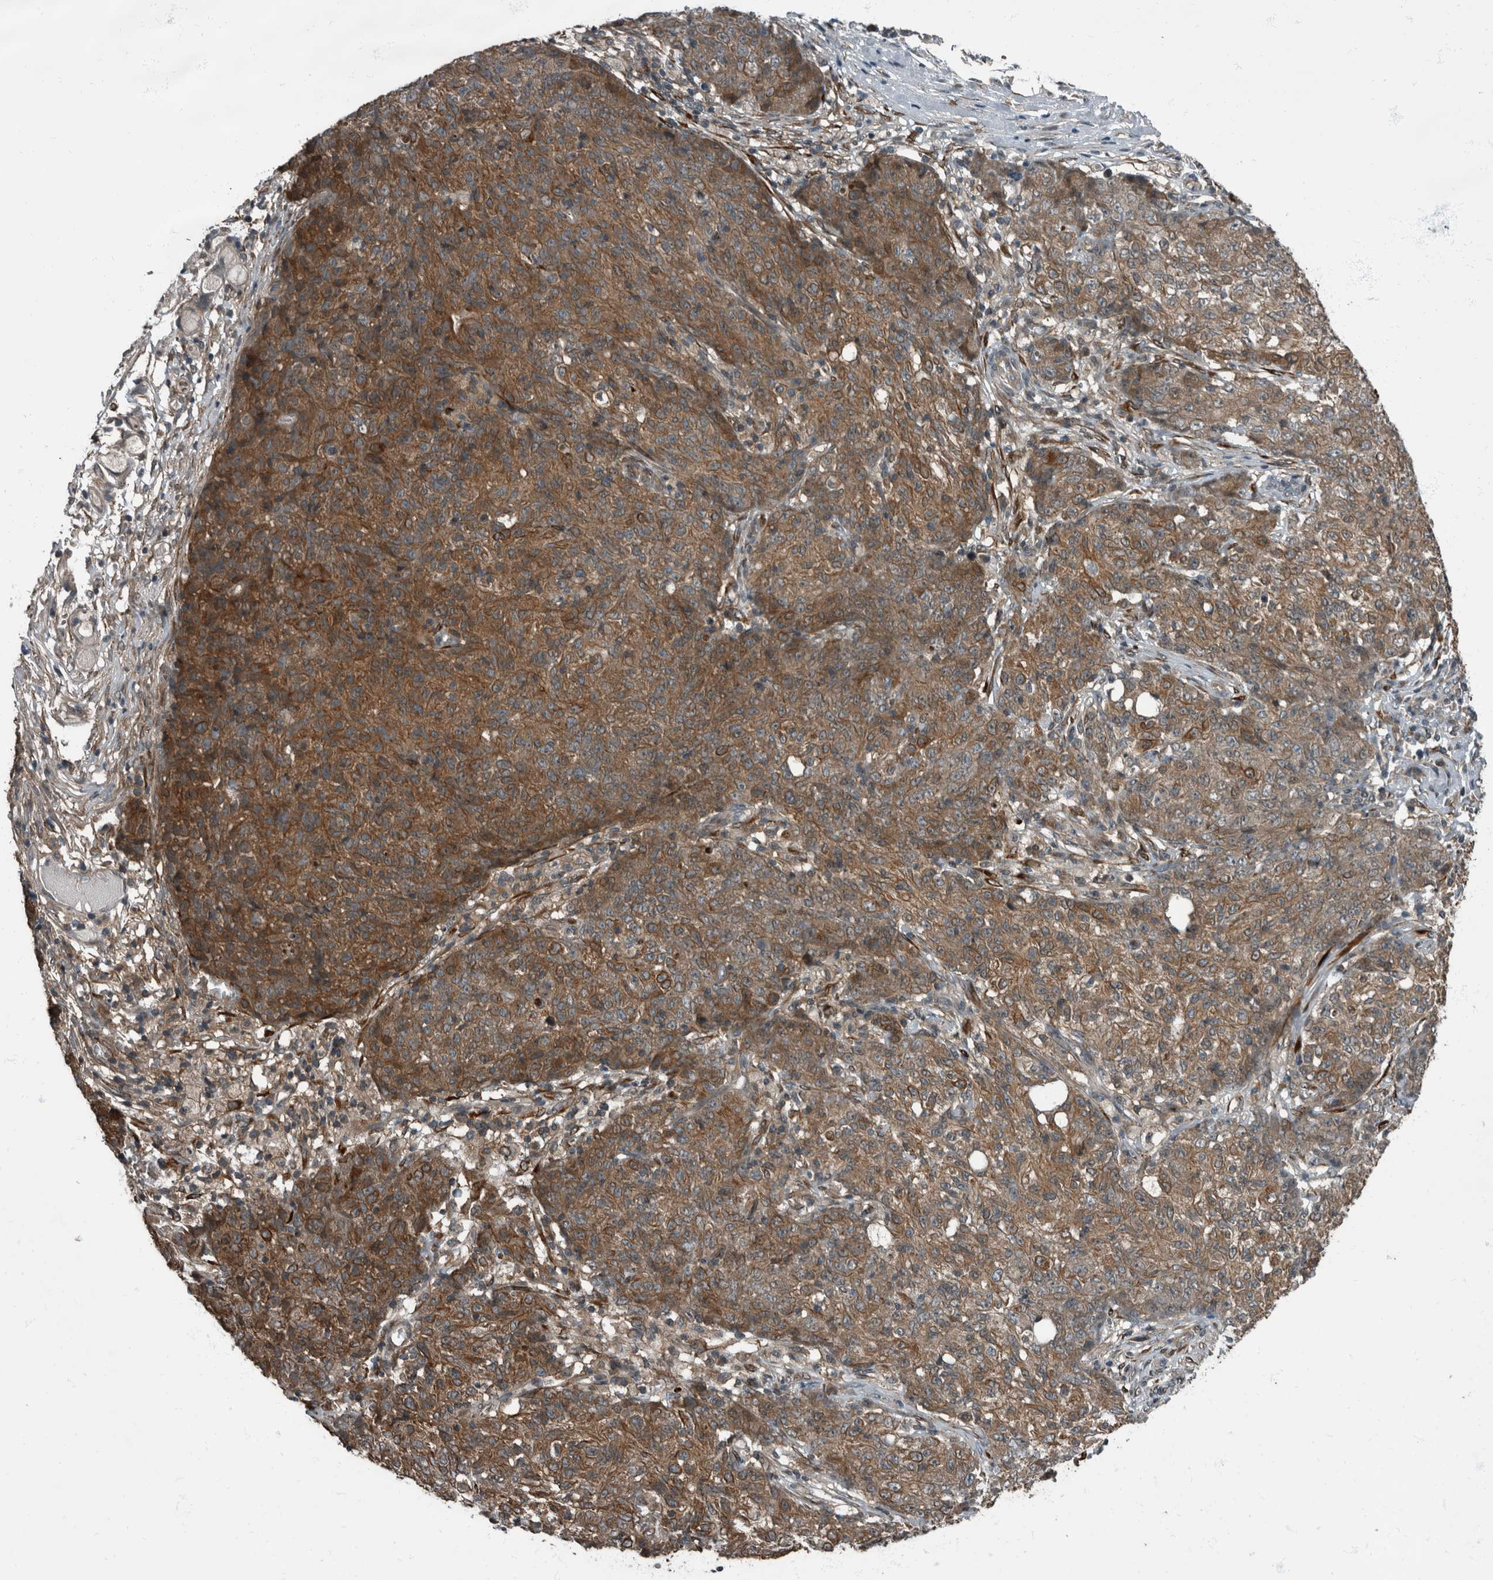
{"staining": {"intensity": "moderate", "quantity": ">75%", "location": "cytoplasmic/membranous"}, "tissue": "ovarian cancer", "cell_type": "Tumor cells", "image_type": "cancer", "snomed": [{"axis": "morphology", "description": "Carcinoma, endometroid"}, {"axis": "topography", "description": "Ovary"}], "caption": "Tumor cells show medium levels of moderate cytoplasmic/membranous expression in about >75% of cells in human ovarian endometroid carcinoma.", "gene": "RABGGTB", "patient": {"sex": "female", "age": 42}}